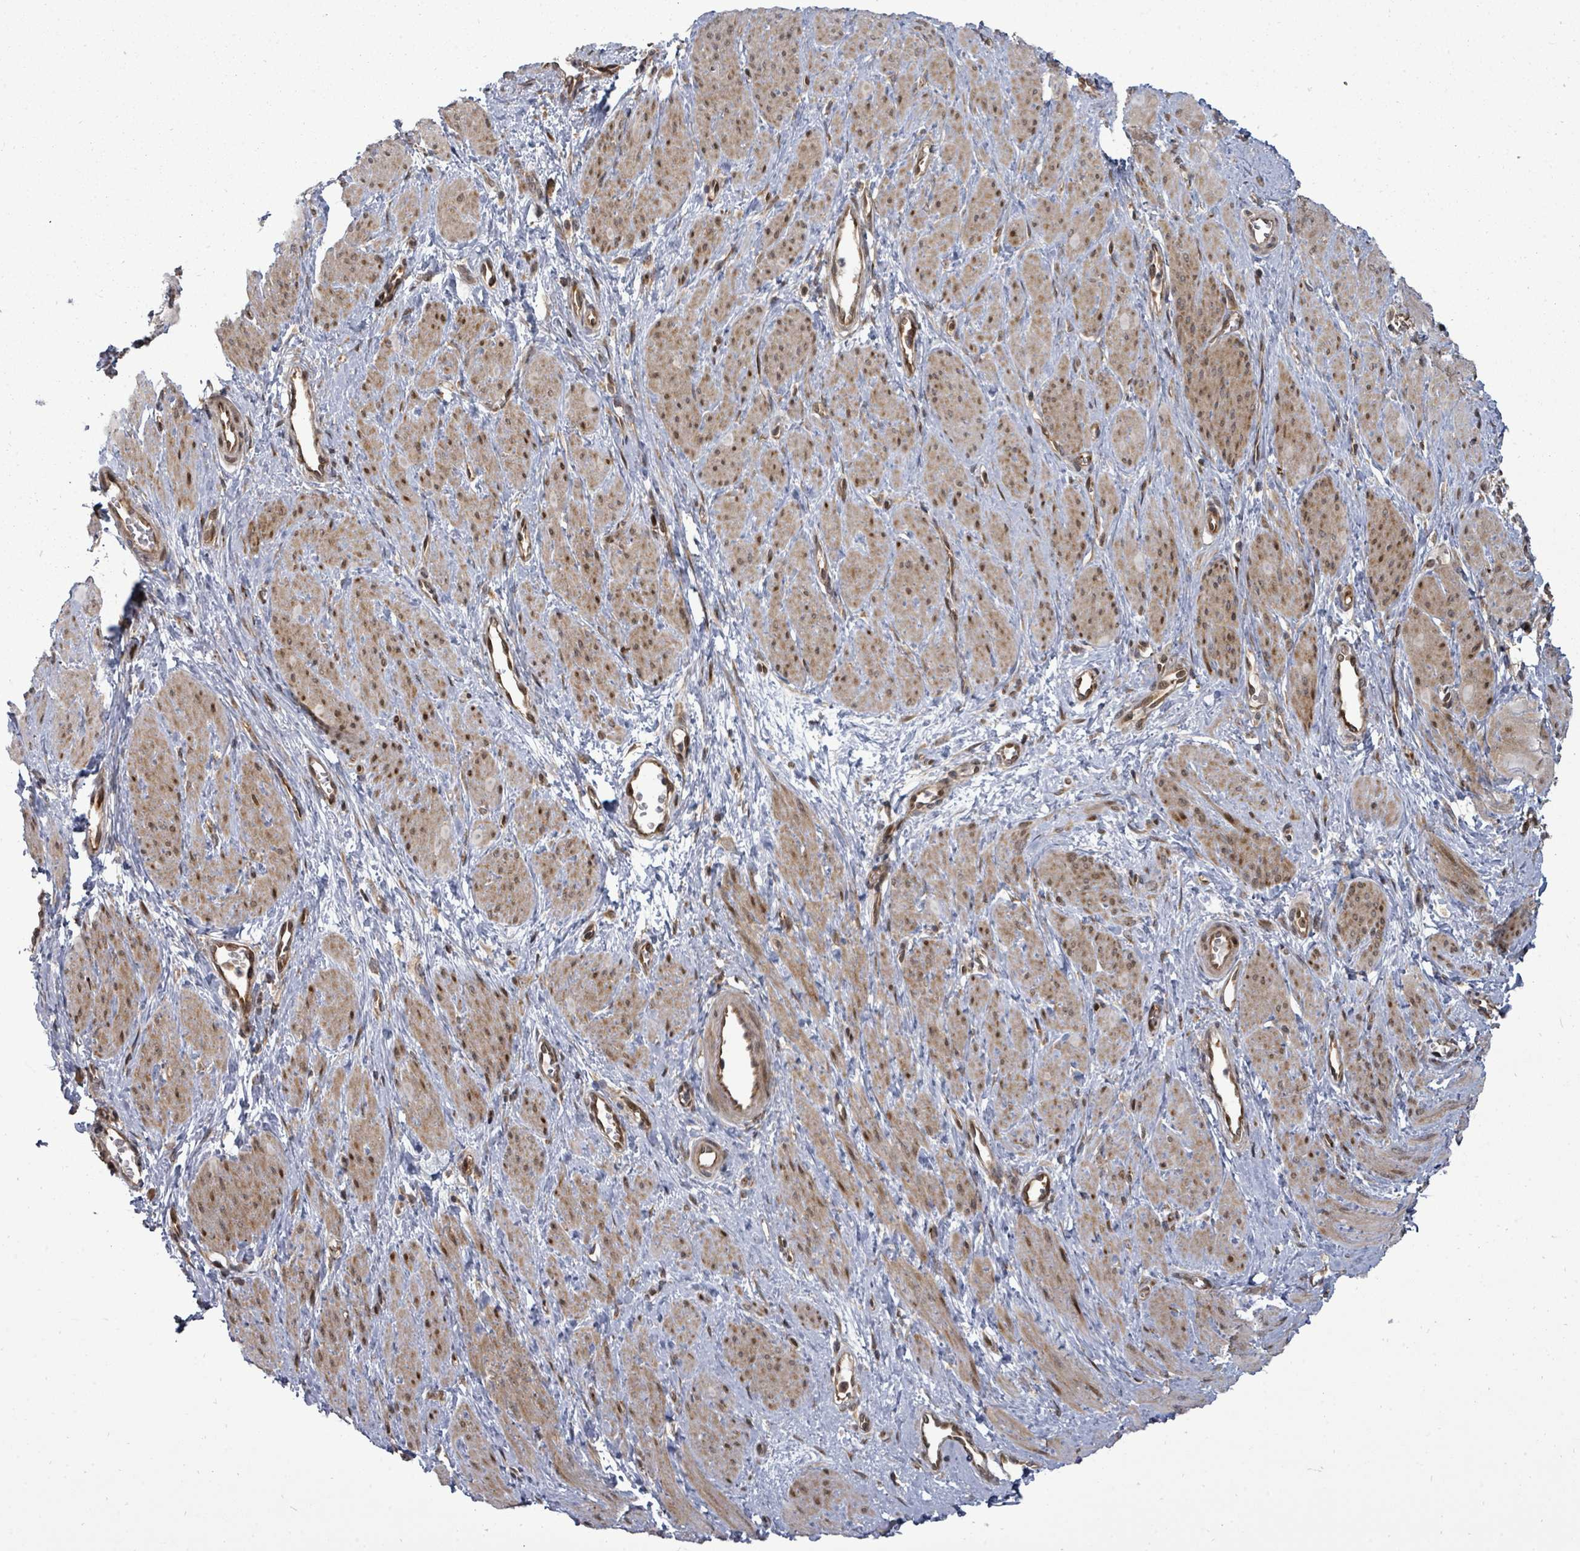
{"staining": {"intensity": "moderate", "quantity": ">75%", "location": "cytoplasmic/membranous"}, "tissue": "smooth muscle", "cell_type": "Smooth muscle cells", "image_type": "normal", "snomed": [{"axis": "morphology", "description": "Normal tissue, NOS"}, {"axis": "topography", "description": "Smooth muscle"}, {"axis": "topography", "description": "Uterus"}], "caption": "Immunohistochemical staining of unremarkable human smooth muscle reveals medium levels of moderate cytoplasmic/membranous expression in approximately >75% of smooth muscle cells.", "gene": "EIF3CL", "patient": {"sex": "female", "age": 39}}